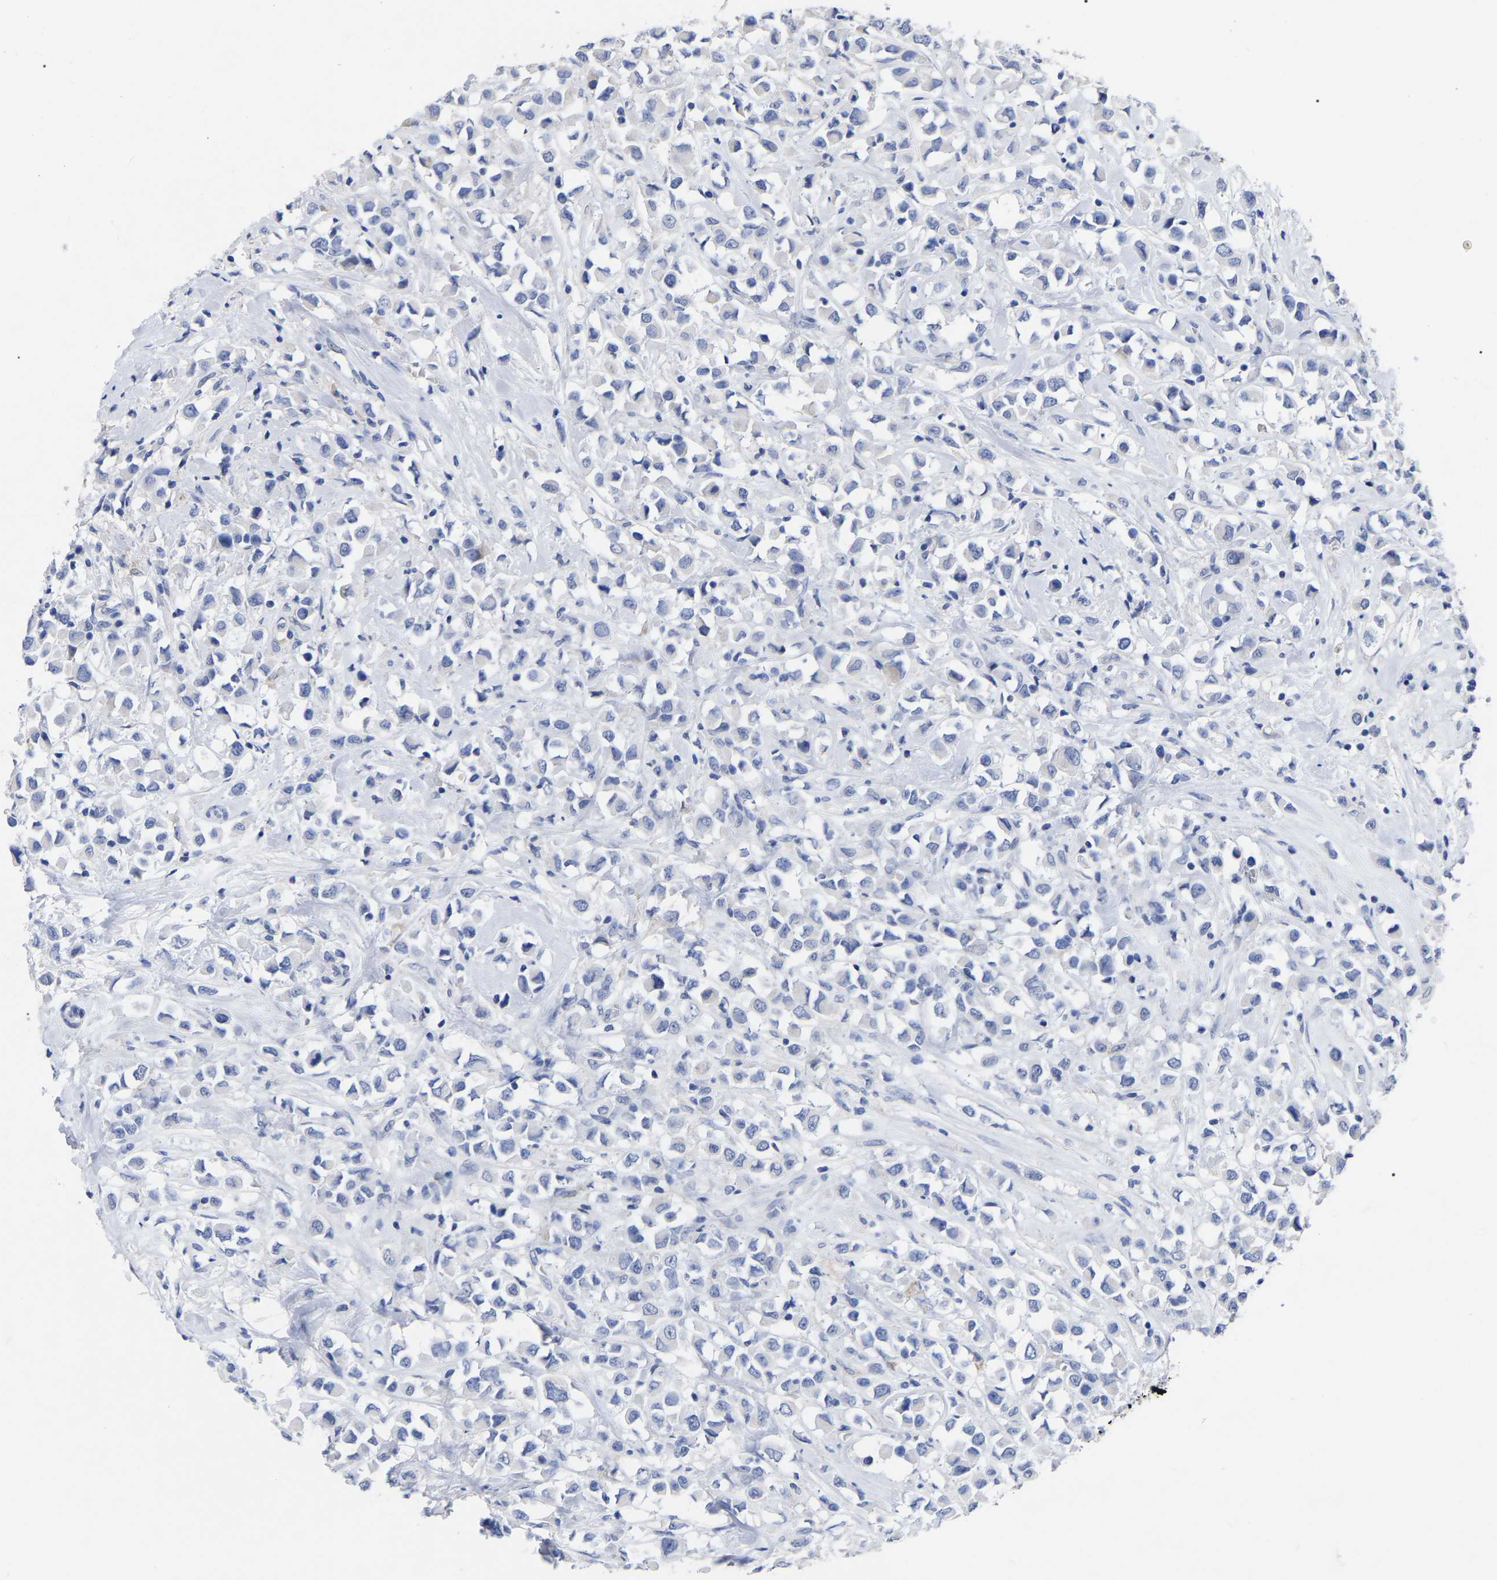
{"staining": {"intensity": "negative", "quantity": "none", "location": "none"}, "tissue": "breast cancer", "cell_type": "Tumor cells", "image_type": "cancer", "snomed": [{"axis": "morphology", "description": "Duct carcinoma"}, {"axis": "topography", "description": "Breast"}], "caption": "This is an immunohistochemistry (IHC) image of breast cancer (infiltrating ductal carcinoma). There is no staining in tumor cells.", "gene": "ANXA13", "patient": {"sex": "female", "age": 61}}